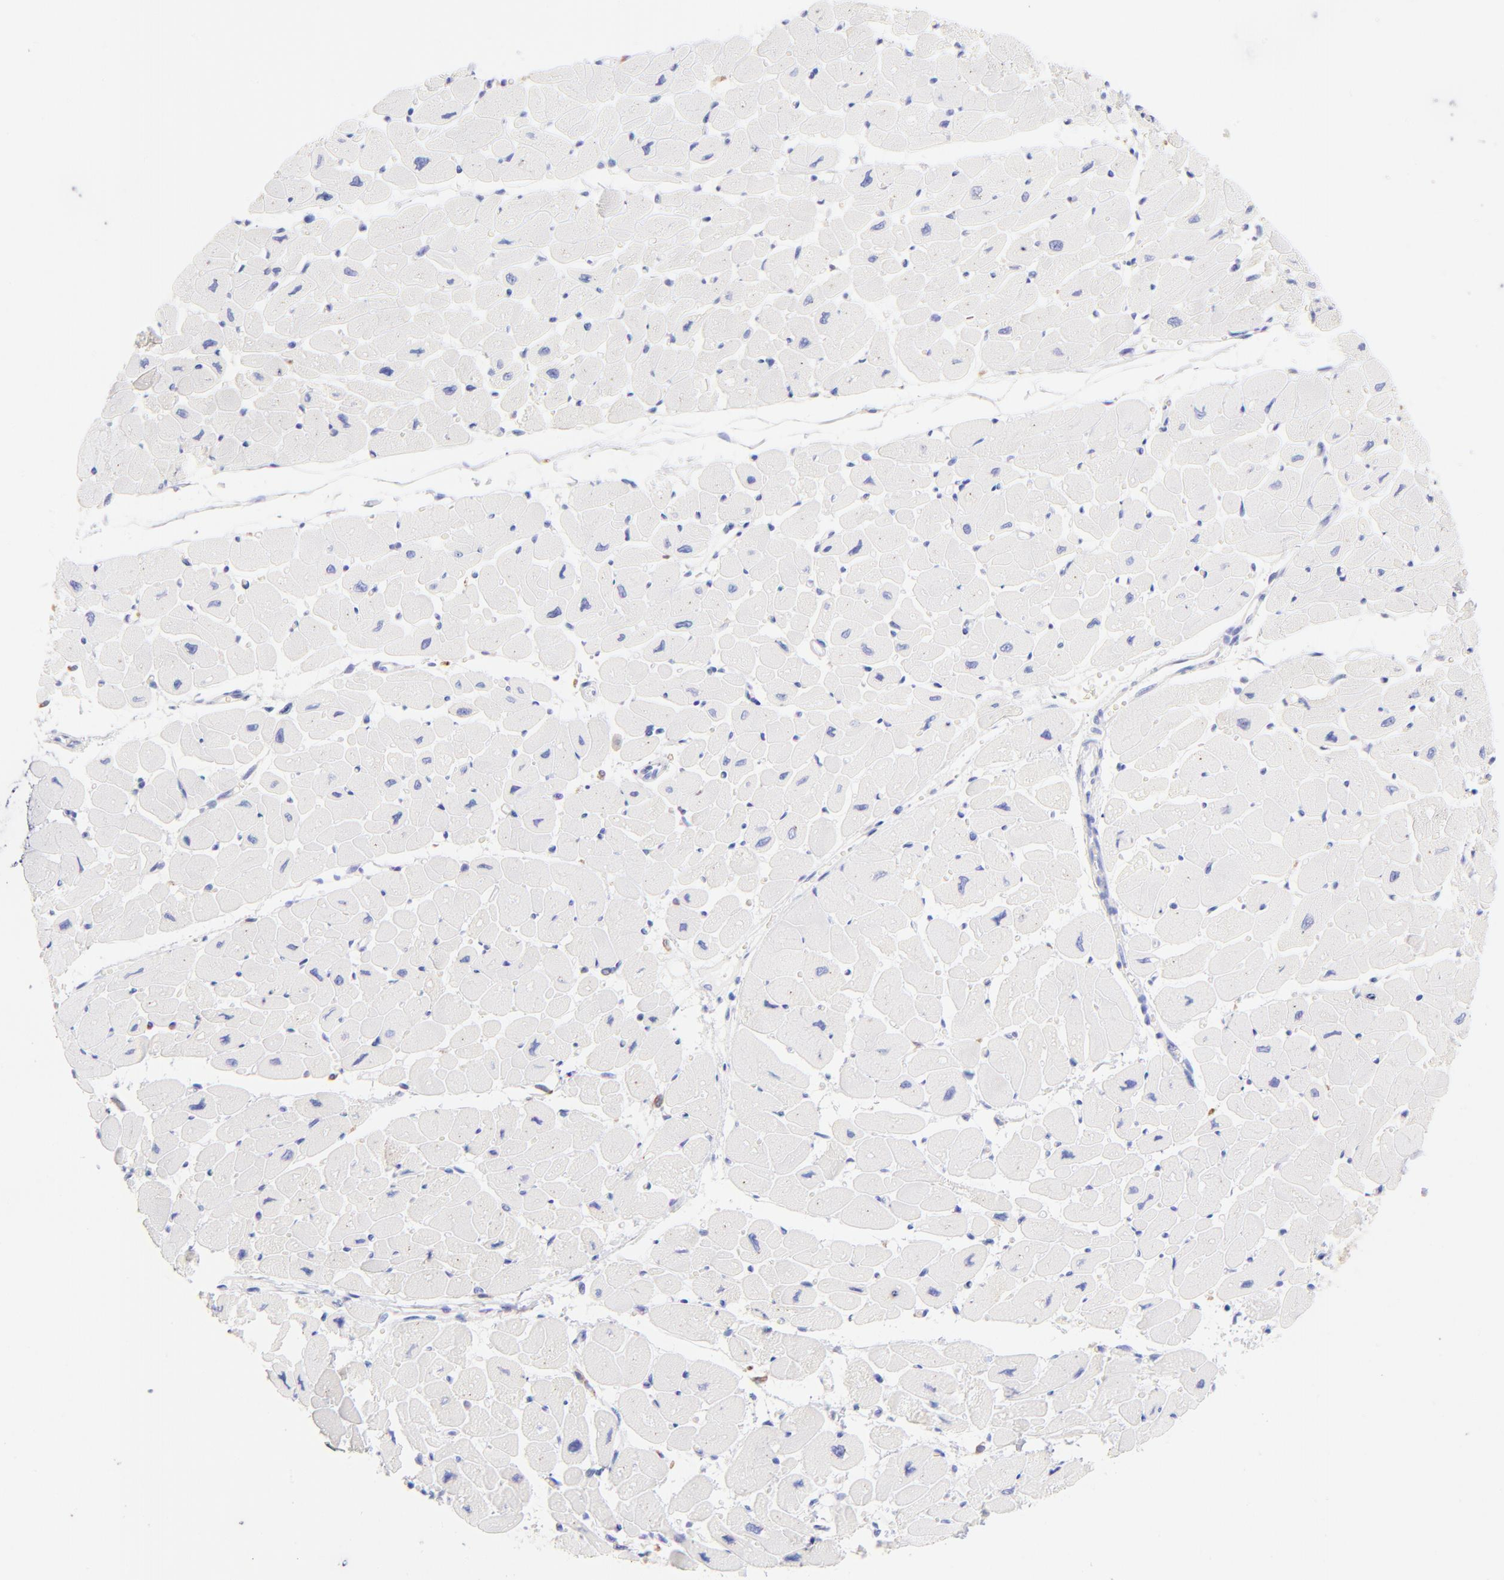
{"staining": {"intensity": "negative", "quantity": "none", "location": "none"}, "tissue": "heart muscle", "cell_type": "Cardiomyocytes", "image_type": "normal", "snomed": [{"axis": "morphology", "description": "Normal tissue, NOS"}, {"axis": "topography", "description": "Heart"}], "caption": "IHC of normal heart muscle exhibits no expression in cardiomyocytes.", "gene": "IRAG2", "patient": {"sex": "female", "age": 54}}